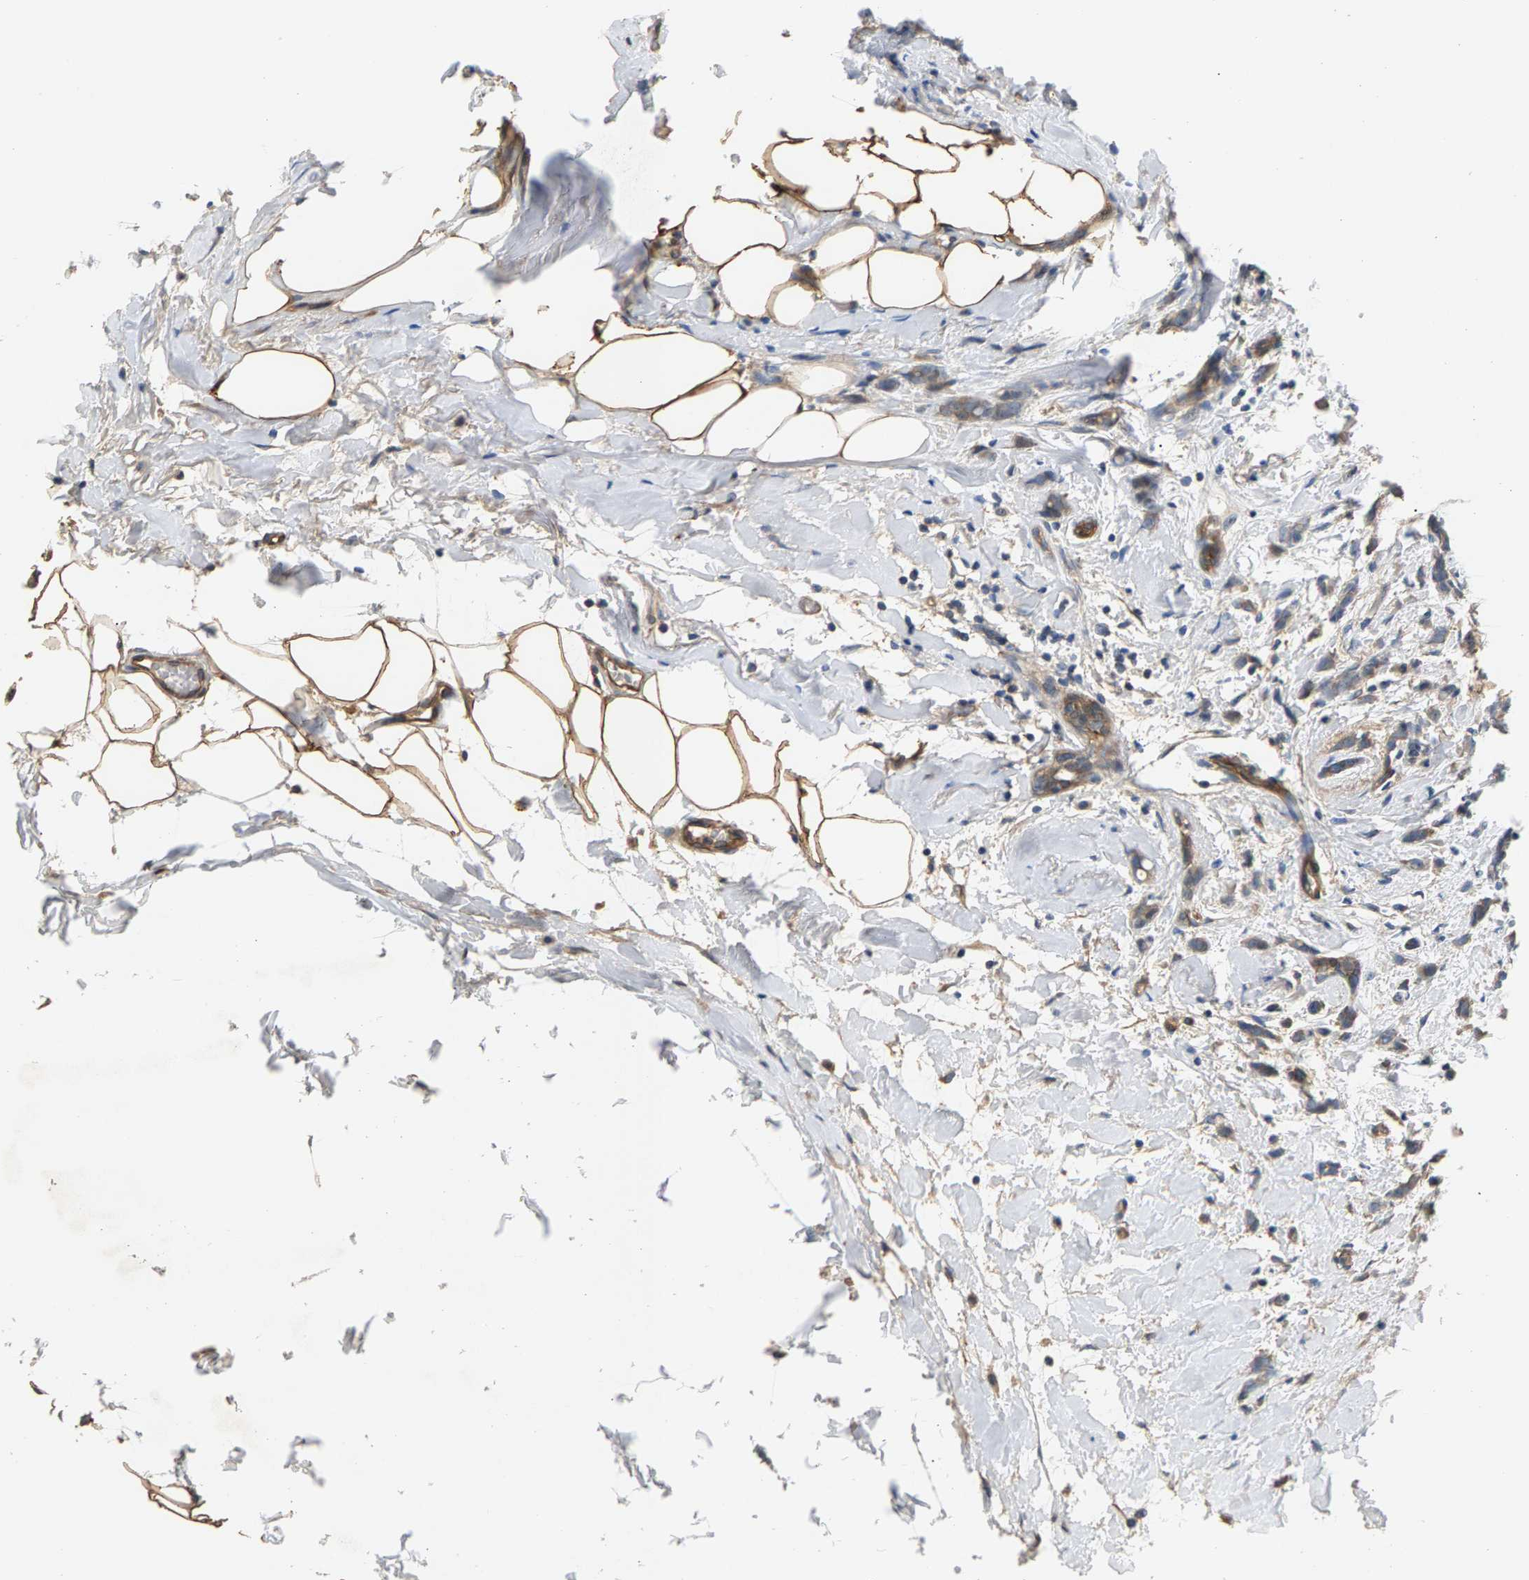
{"staining": {"intensity": "weak", "quantity": ">75%", "location": "cytoplasmic/membranous"}, "tissue": "breast cancer", "cell_type": "Tumor cells", "image_type": "cancer", "snomed": [{"axis": "morphology", "description": "Lobular carcinoma, in situ"}, {"axis": "morphology", "description": "Lobular carcinoma"}, {"axis": "topography", "description": "Breast"}], "caption": "Immunohistochemistry (IHC) histopathology image of human breast cancer (lobular carcinoma in situ) stained for a protein (brown), which shows low levels of weak cytoplasmic/membranous expression in about >75% of tumor cells.", "gene": "KRTAP27-1", "patient": {"sex": "female", "age": 41}}